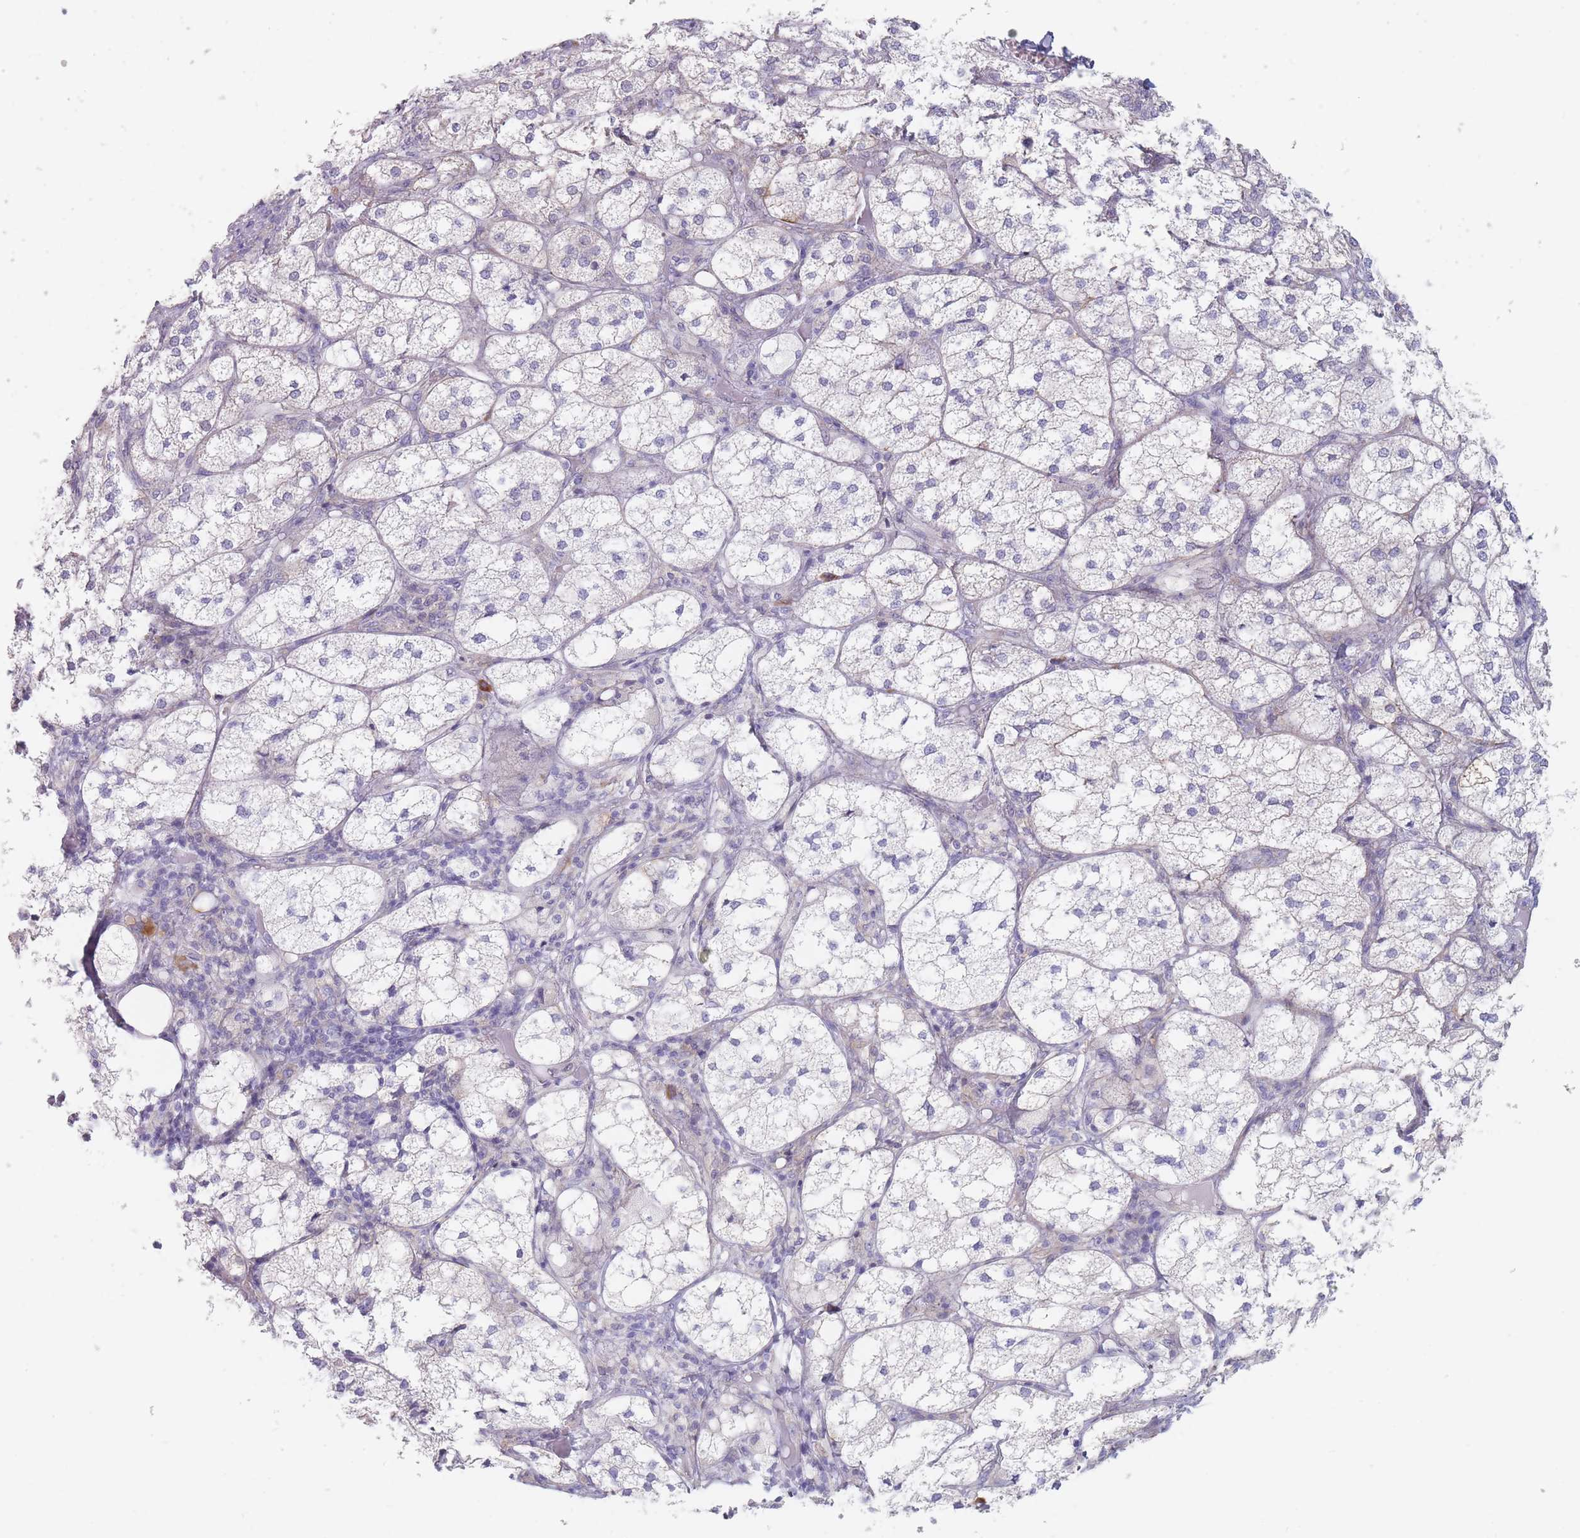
{"staining": {"intensity": "weak", "quantity": "25%-75%", "location": "cytoplasmic/membranous"}, "tissue": "adrenal gland", "cell_type": "Glandular cells", "image_type": "normal", "snomed": [{"axis": "morphology", "description": "Normal tissue, NOS"}, {"axis": "topography", "description": "Adrenal gland"}], "caption": "Protein expression analysis of unremarkable adrenal gland shows weak cytoplasmic/membranous expression in about 25%-75% of glandular cells.", "gene": "ERBIN", "patient": {"sex": "female", "age": 61}}